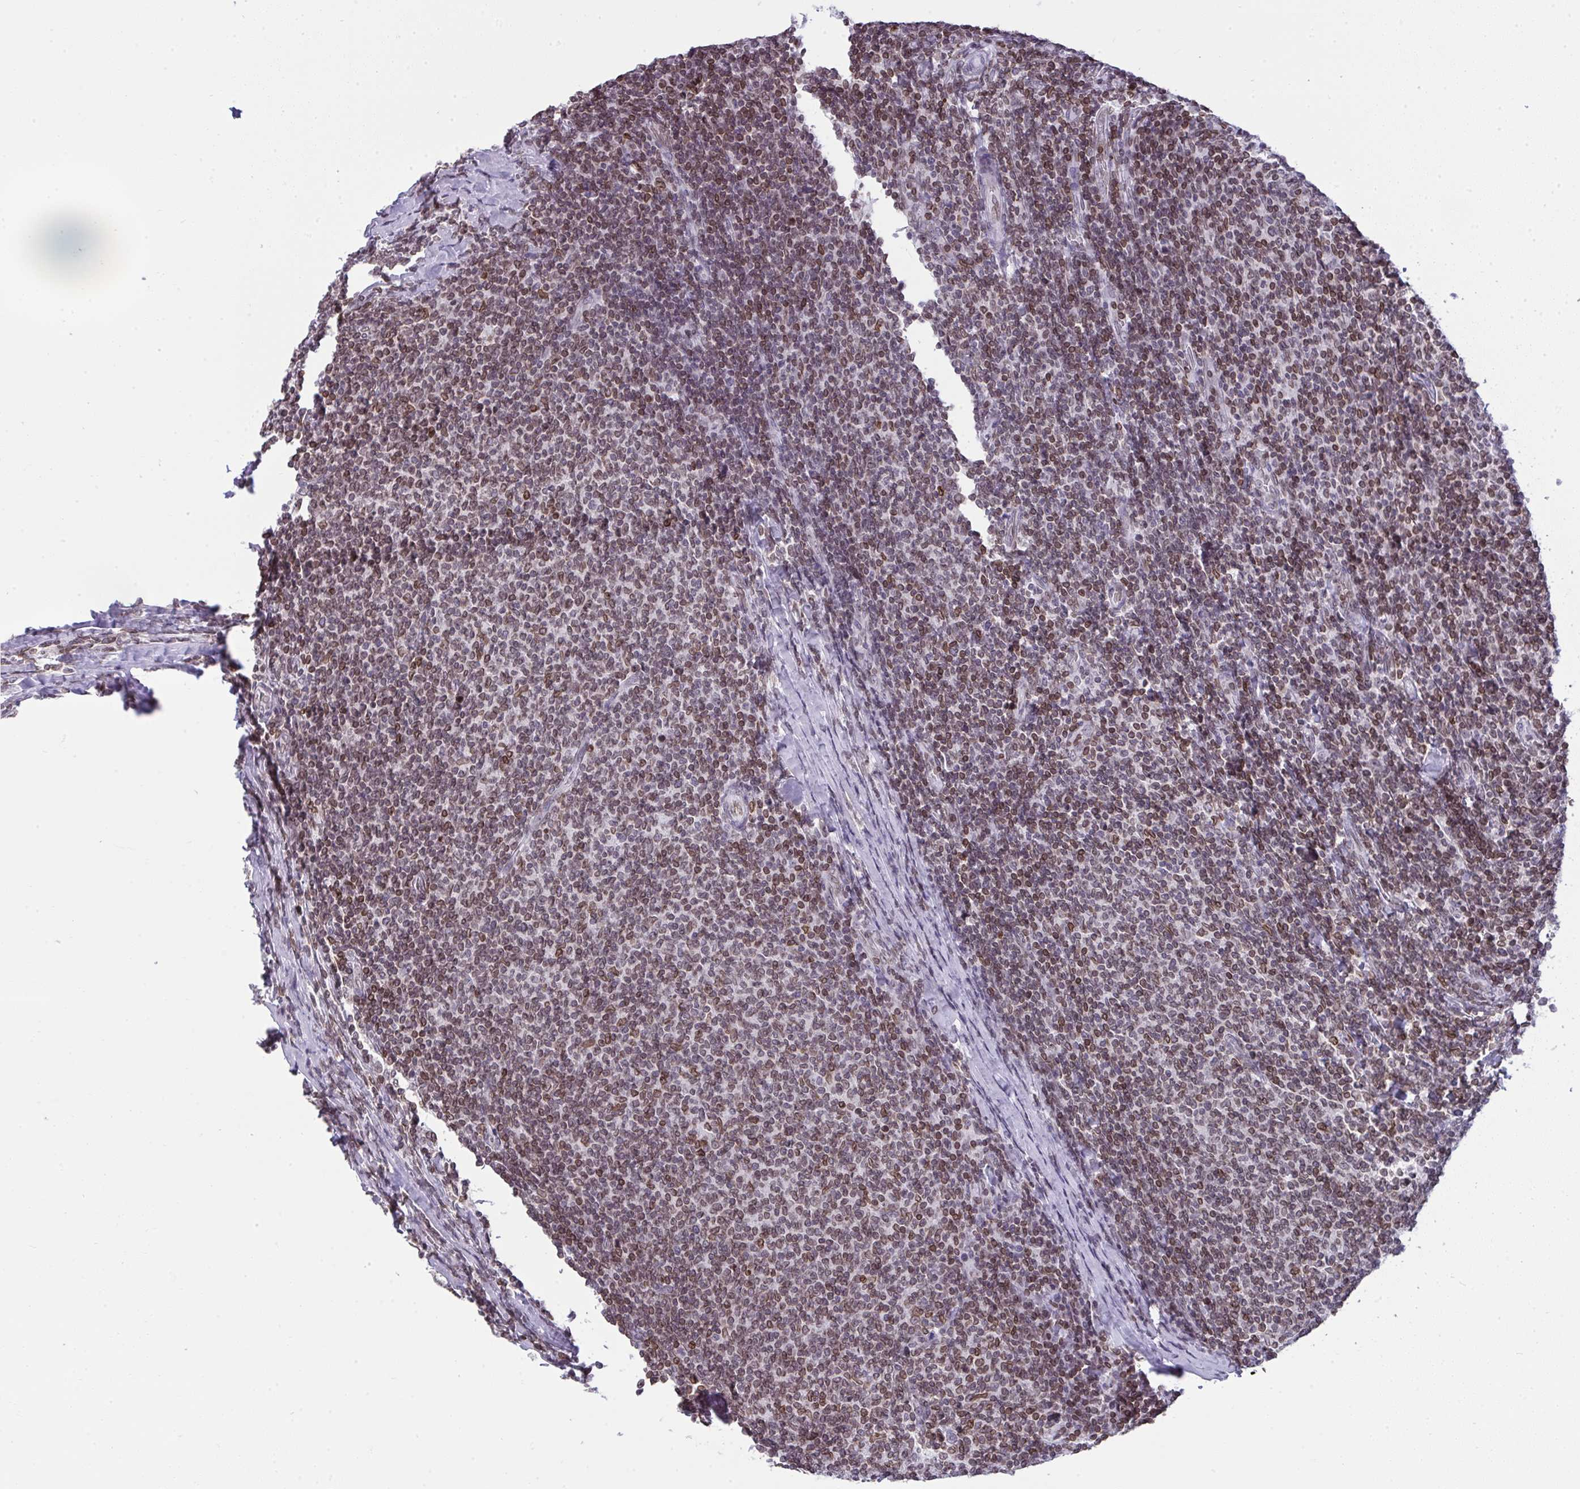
{"staining": {"intensity": "moderate", "quantity": ">75%", "location": "cytoplasmic/membranous,nuclear"}, "tissue": "lymphoma", "cell_type": "Tumor cells", "image_type": "cancer", "snomed": [{"axis": "morphology", "description": "Malignant lymphoma, non-Hodgkin's type, Low grade"}, {"axis": "topography", "description": "Lymph node"}], "caption": "Immunohistochemical staining of human low-grade malignant lymphoma, non-Hodgkin's type demonstrates moderate cytoplasmic/membranous and nuclear protein staining in about >75% of tumor cells.", "gene": "LMNB2", "patient": {"sex": "male", "age": 52}}